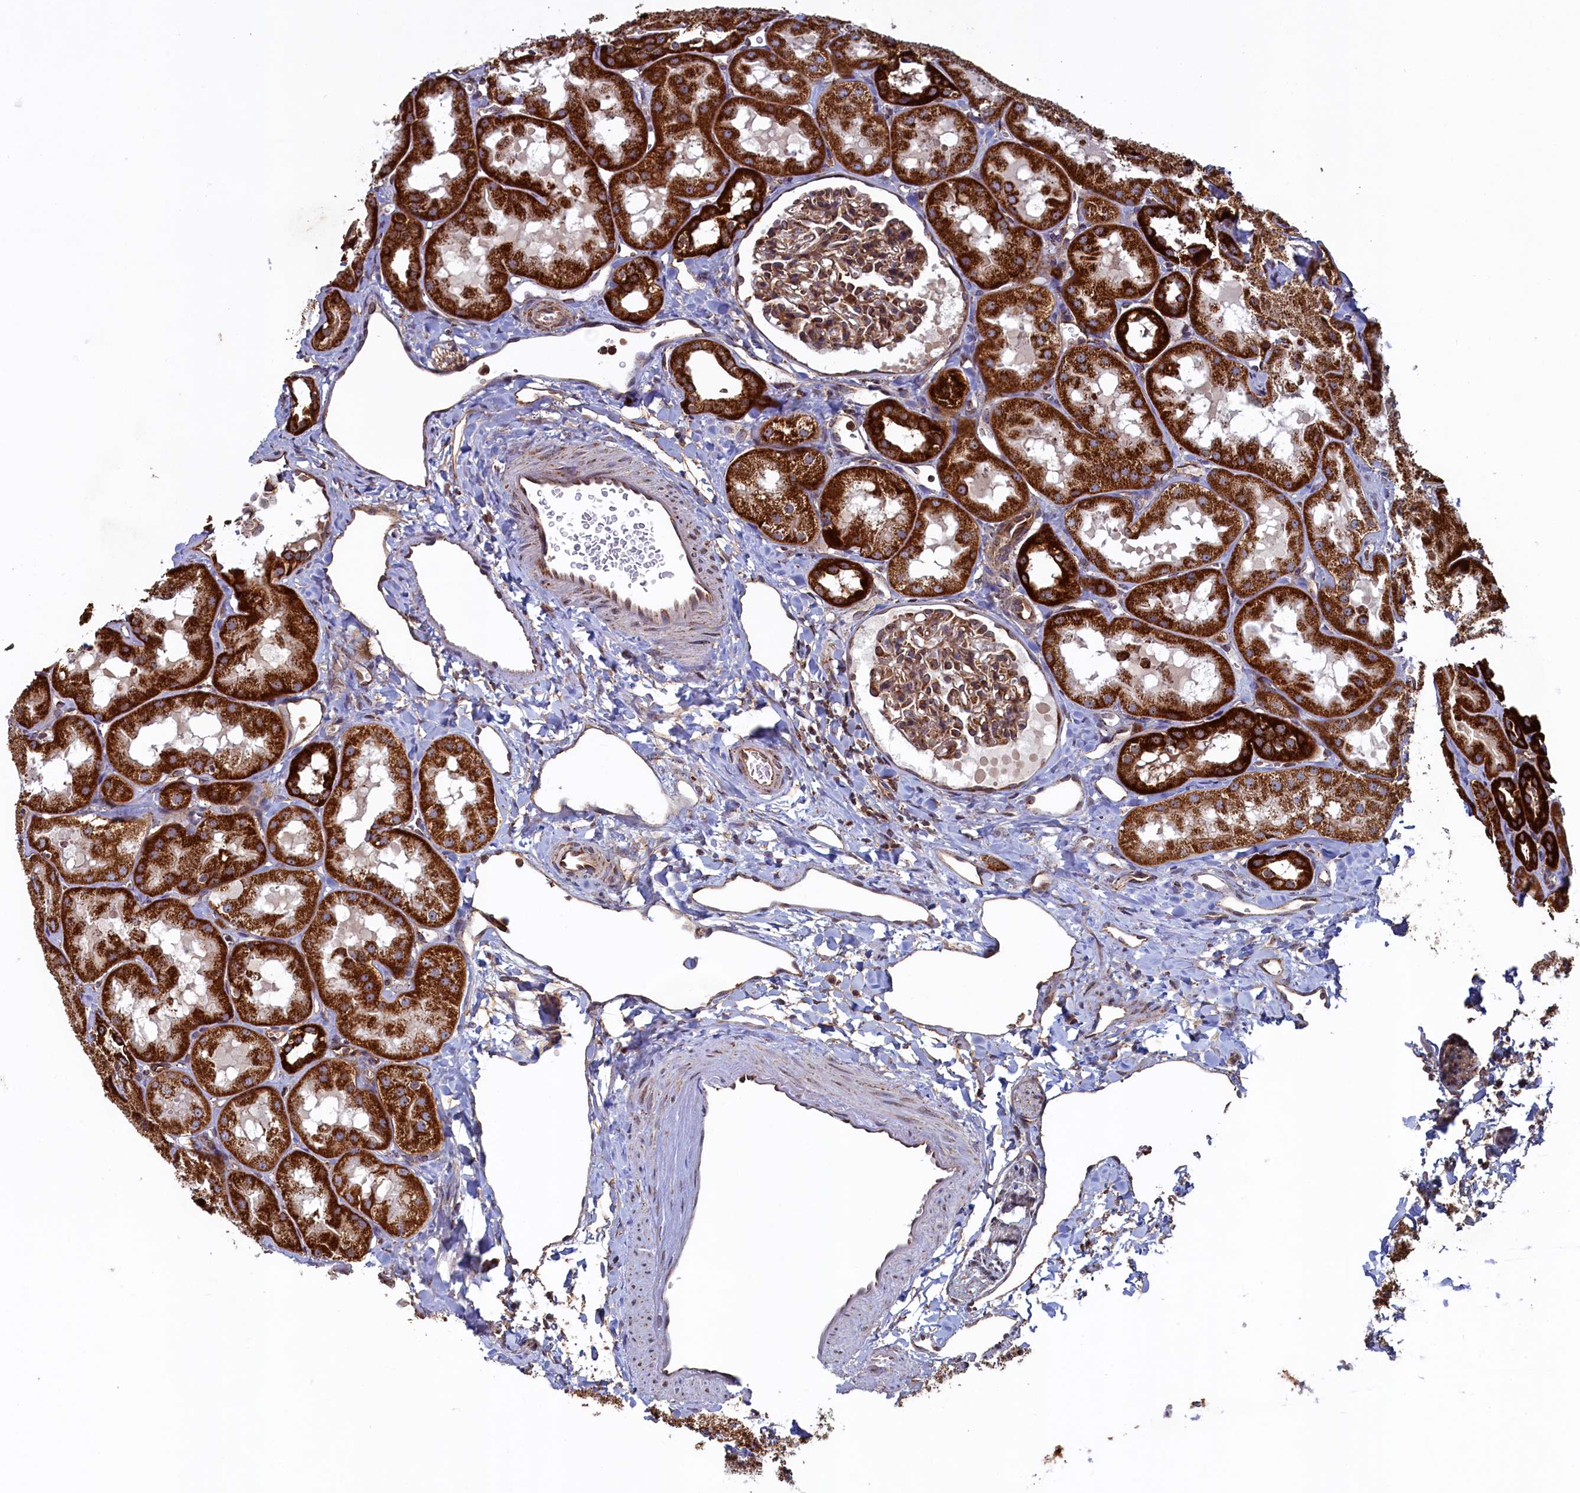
{"staining": {"intensity": "moderate", "quantity": ">75%", "location": "cytoplasmic/membranous"}, "tissue": "kidney", "cell_type": "Cells in glomeruli", "image_type": "normal", "snomed": [{"axis": "morphology", "description": "Normal tissue, NOS"}, {"axis": "topography", "description": "Kidney"}, {"axis": "topography", "description": "Urinary bladder"}], "caption": "IHC staining of unremarkable kidney, which displays medium levels of moderate cytoplasmic/membranous staining in approximately >75% of cells in glomeruli indicating moderate cytoplasmic/membranous protein expression. The staining was performed using DAB (3,3'-diaminobenzidine) (brown) for protein detection and nuclei were counterstained in hematoxylin (blue).", "gene": "UBE3B", "patient": {"sex": "male", "age": 16}}